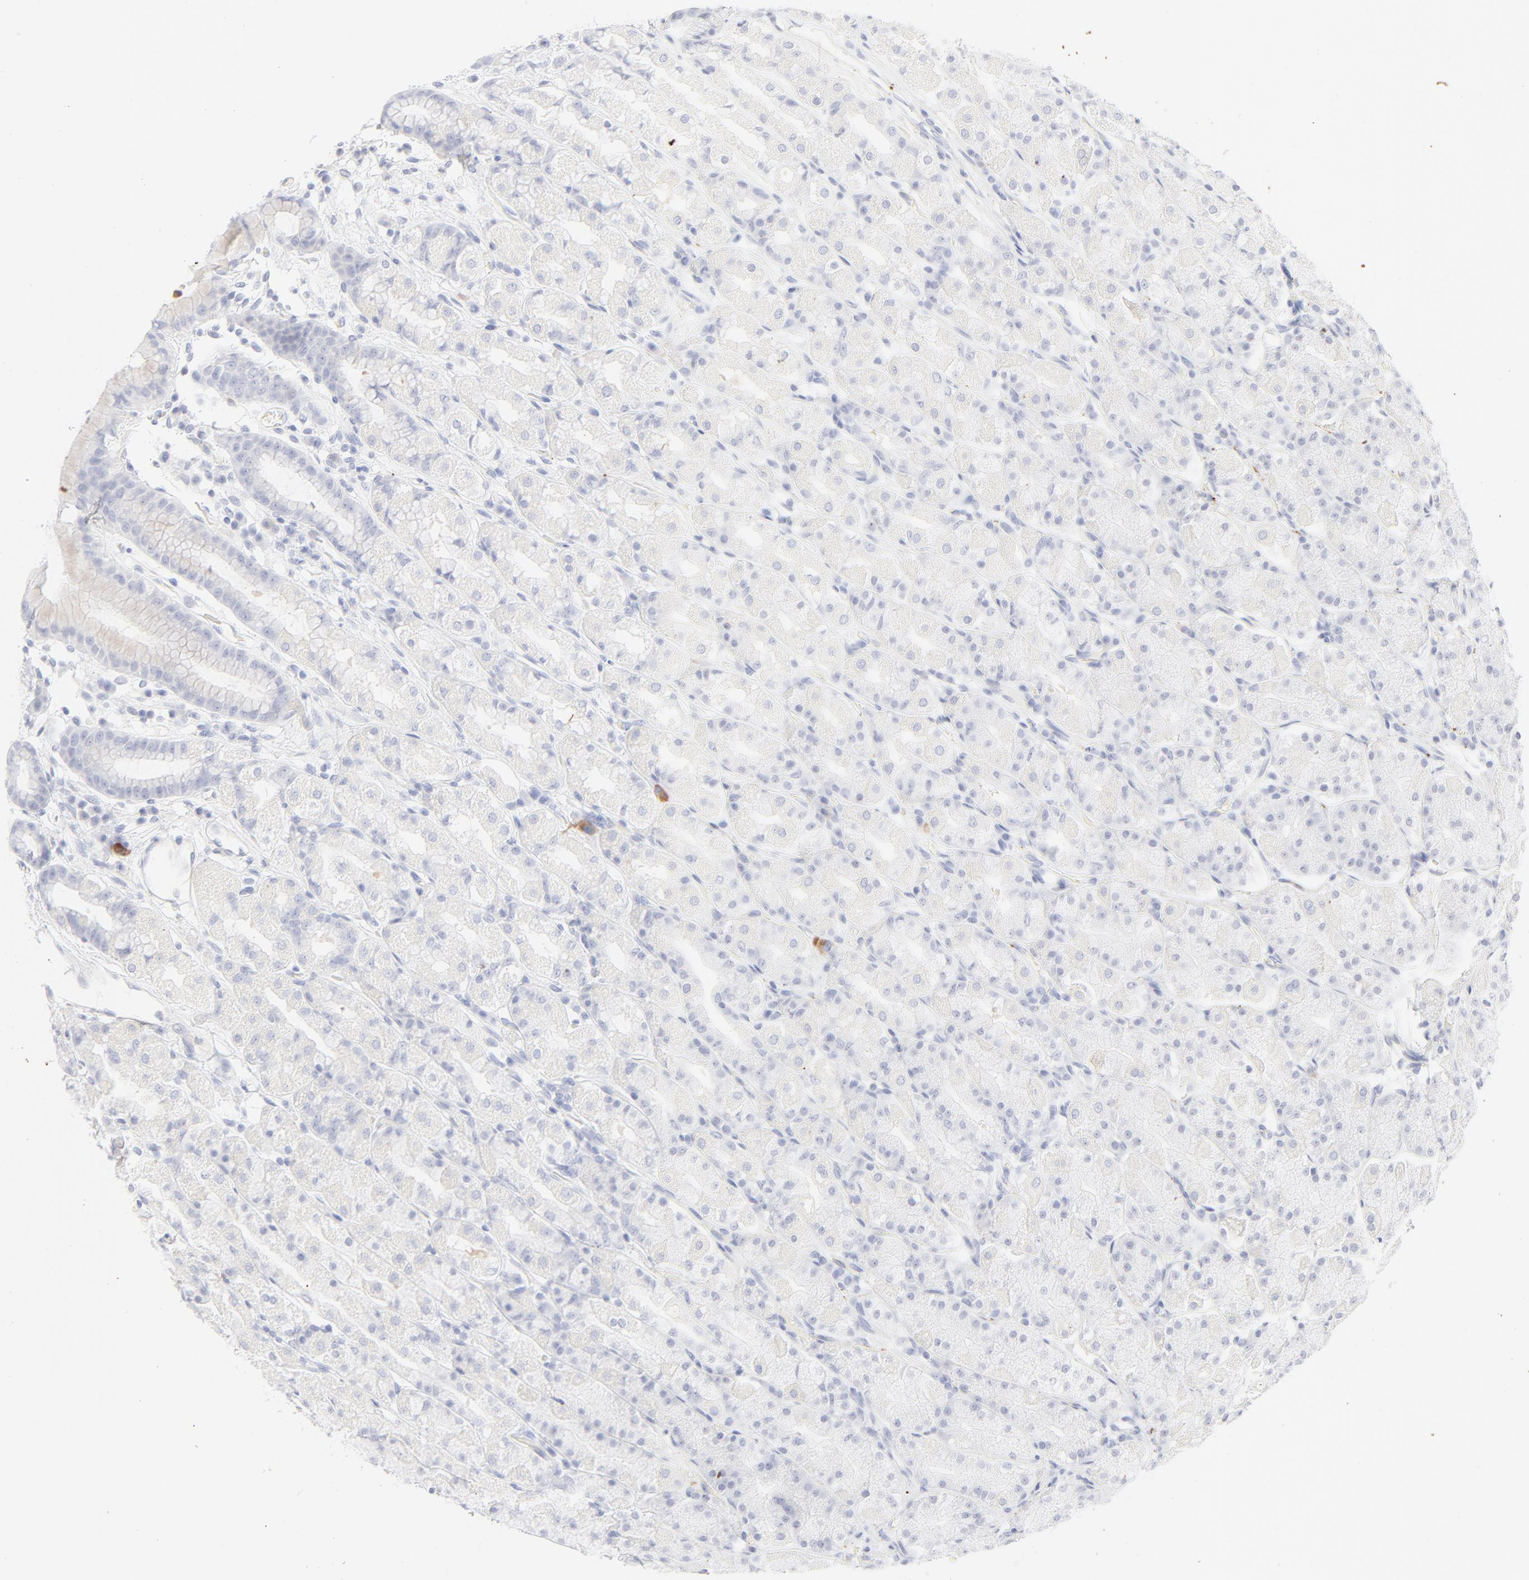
{"staining": {"intensity": "negative", "quantity": "none", "location": "none"}, "tissue": "stomach", "cell_type": "Glandular cells", "image_type": "normal", "snomed": [{"axis": "morphology", "description": "Normal tissue, NOS"}, {"axis": "topography", "description": "Stomach, upper"}], "caption": "This histopathology image is of unremarkable stomach stained with immunohistochemistry to label a protein in brown with the nuclei are counter-stained blue. There is no staining in glandular cells.", "gene": "CCR7", "patient": {"sex": "male", "age": 68}}